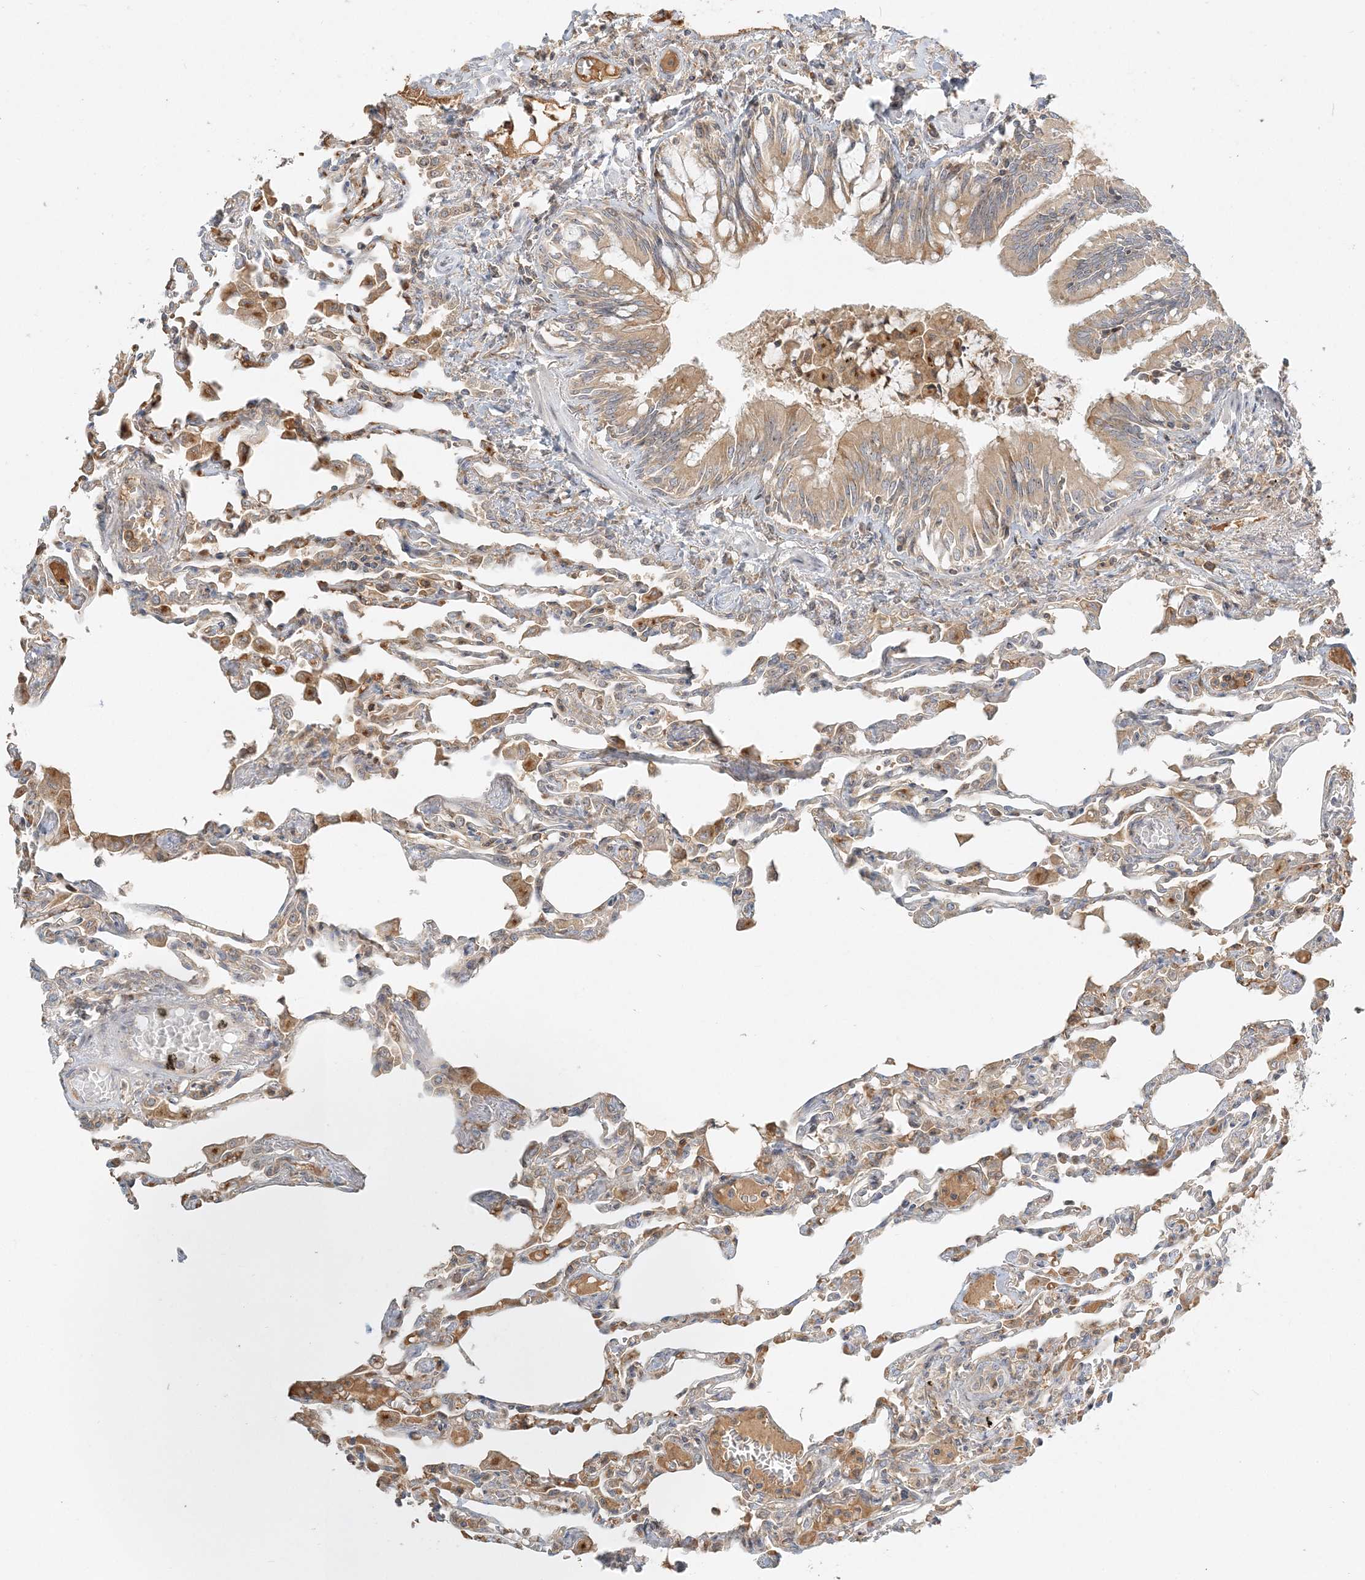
{"staining": {"intensity": "weak", "quantity": "<25%", "location": "cytoplasmic/membranous"}, "tissue": "lung", "cell_type": "Alveolar cells", "image_type": "normal", "snomed": [{"axis": "morphology", "description": "Normal tissue, NOS"}, {"axis": "topography", "description": "Bronchus"}, {"axis": "topography", "description": "Lung"}], "caption": "Immunohistochemistry photomicrograph of benign lung stained for a protein (brown), which exhibits no positivity in alveolar cells.", "gene": "AP1AR", "patient": {"sex": "female", "age": 49}}